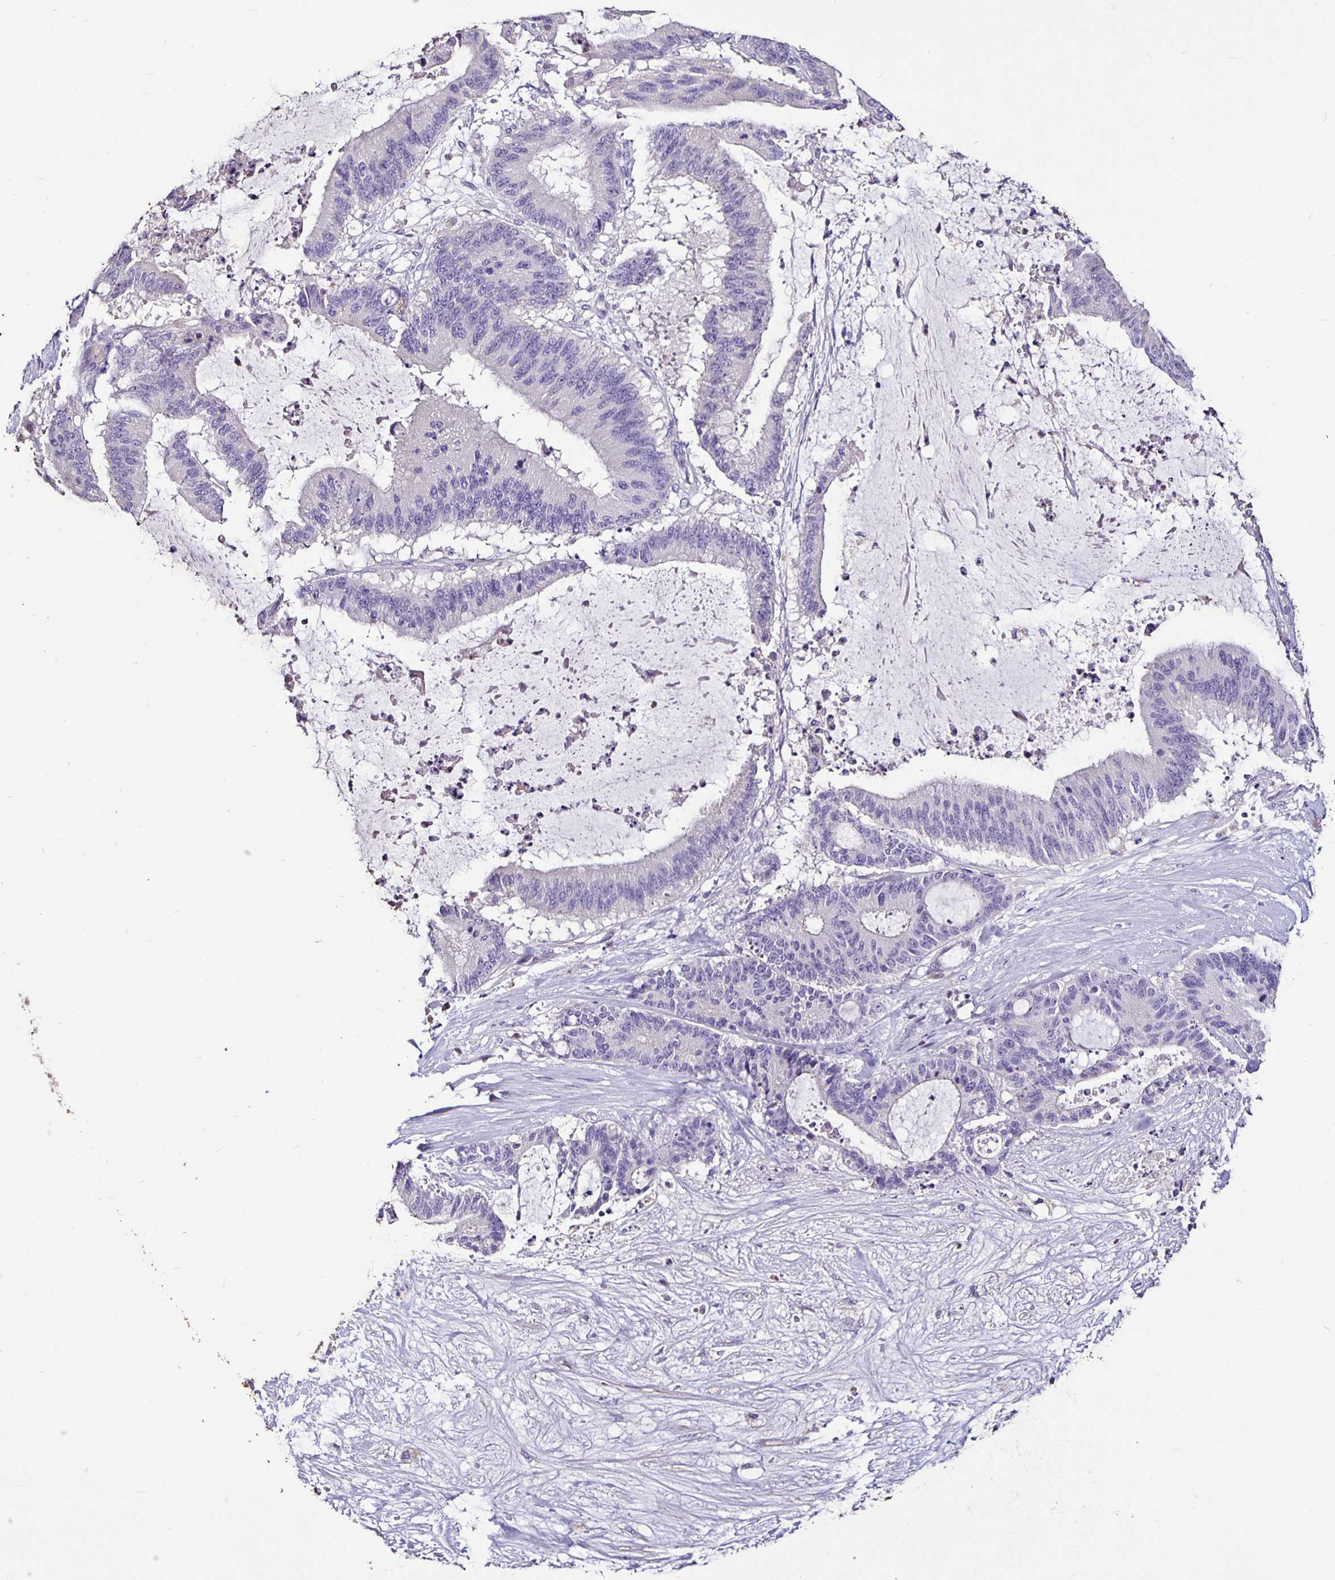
{"staining": {"intensity": "negative", "quantity": "none", "location": "none"}, "tissue": "liver cancer", "cell_type": "Tumor cells", "image_type": "cancer", "snomed": [{"axis": "morphology", "description": "Normal tissue, NOS"}, {"axis": "morphology", "description": "Cholangiocarcinoma"}, {"axis": "topography", "description": "Liver"}, {"axis": "topography", "description": "Peripheral nerve tissue"}], "caption": "Human liver cancer (cholangiocarcinoma) stained for a protein using immunohistochemistry (IHC) displays no staining in tumor cells.", "gene": "FCER1A", "patient": {"sex": "female", "age": 73}}